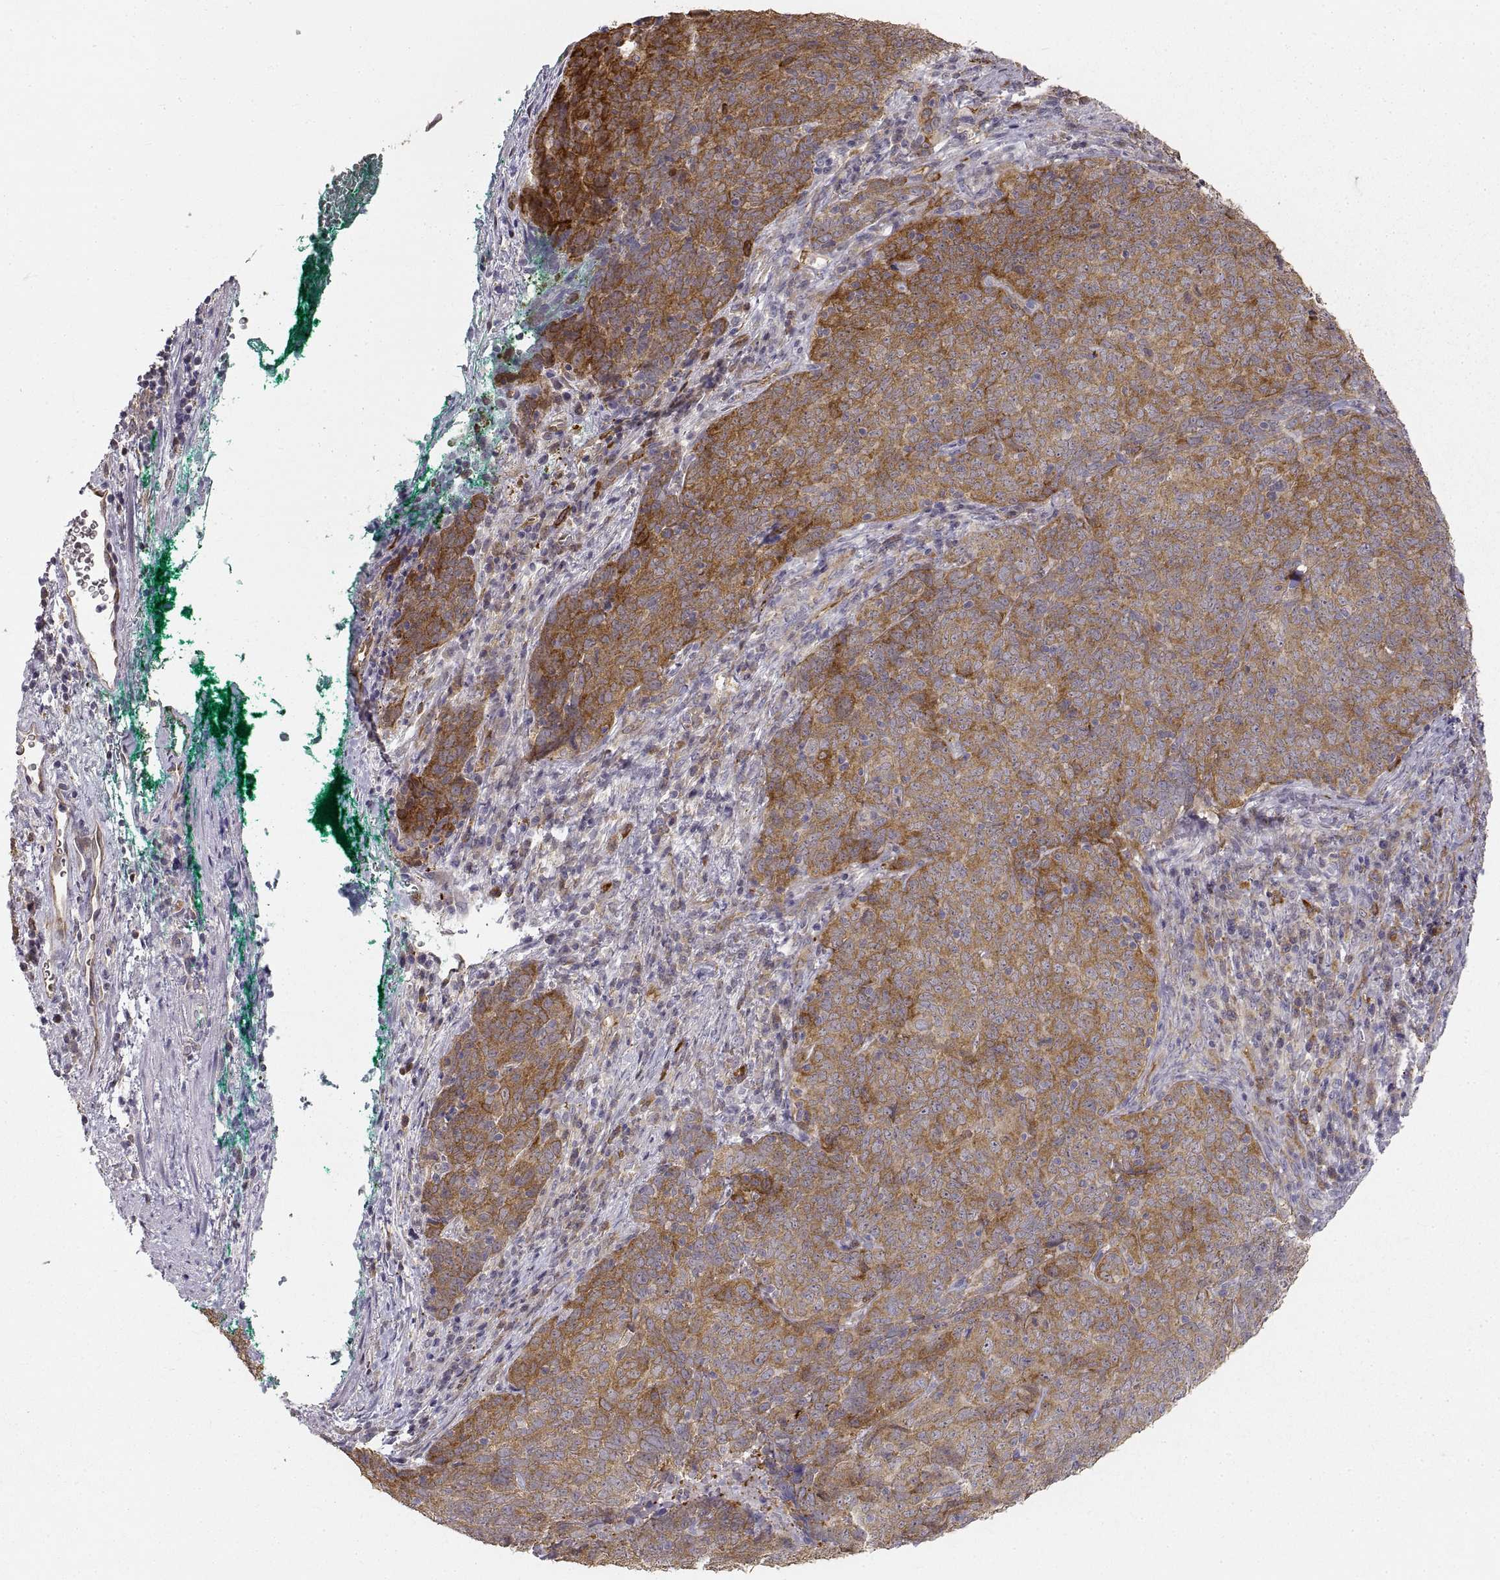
{"staining": {"intensity": "strong", "quantity": "<25%", "location": "cytoplasmic/membranous"}, "tissue": "skin cancer", "cell_type": "Tumor cells", "image_type": "cancer", "snomed": [{"axis": "morphology", "description": "Squamous cell carcinoma, NOS"}, {"axis": "topography", "description": "Skin"}, {"axis": "topography", "description": "Anal"}], "caption": "Skin cancer (squamous cell carcinoma) tissue shows strong cytoplasmic/membranous expression in approximately <25% of tumor cells", "gene": "HSP90AB1", "patient": {"sex": "female", "age": 51}}